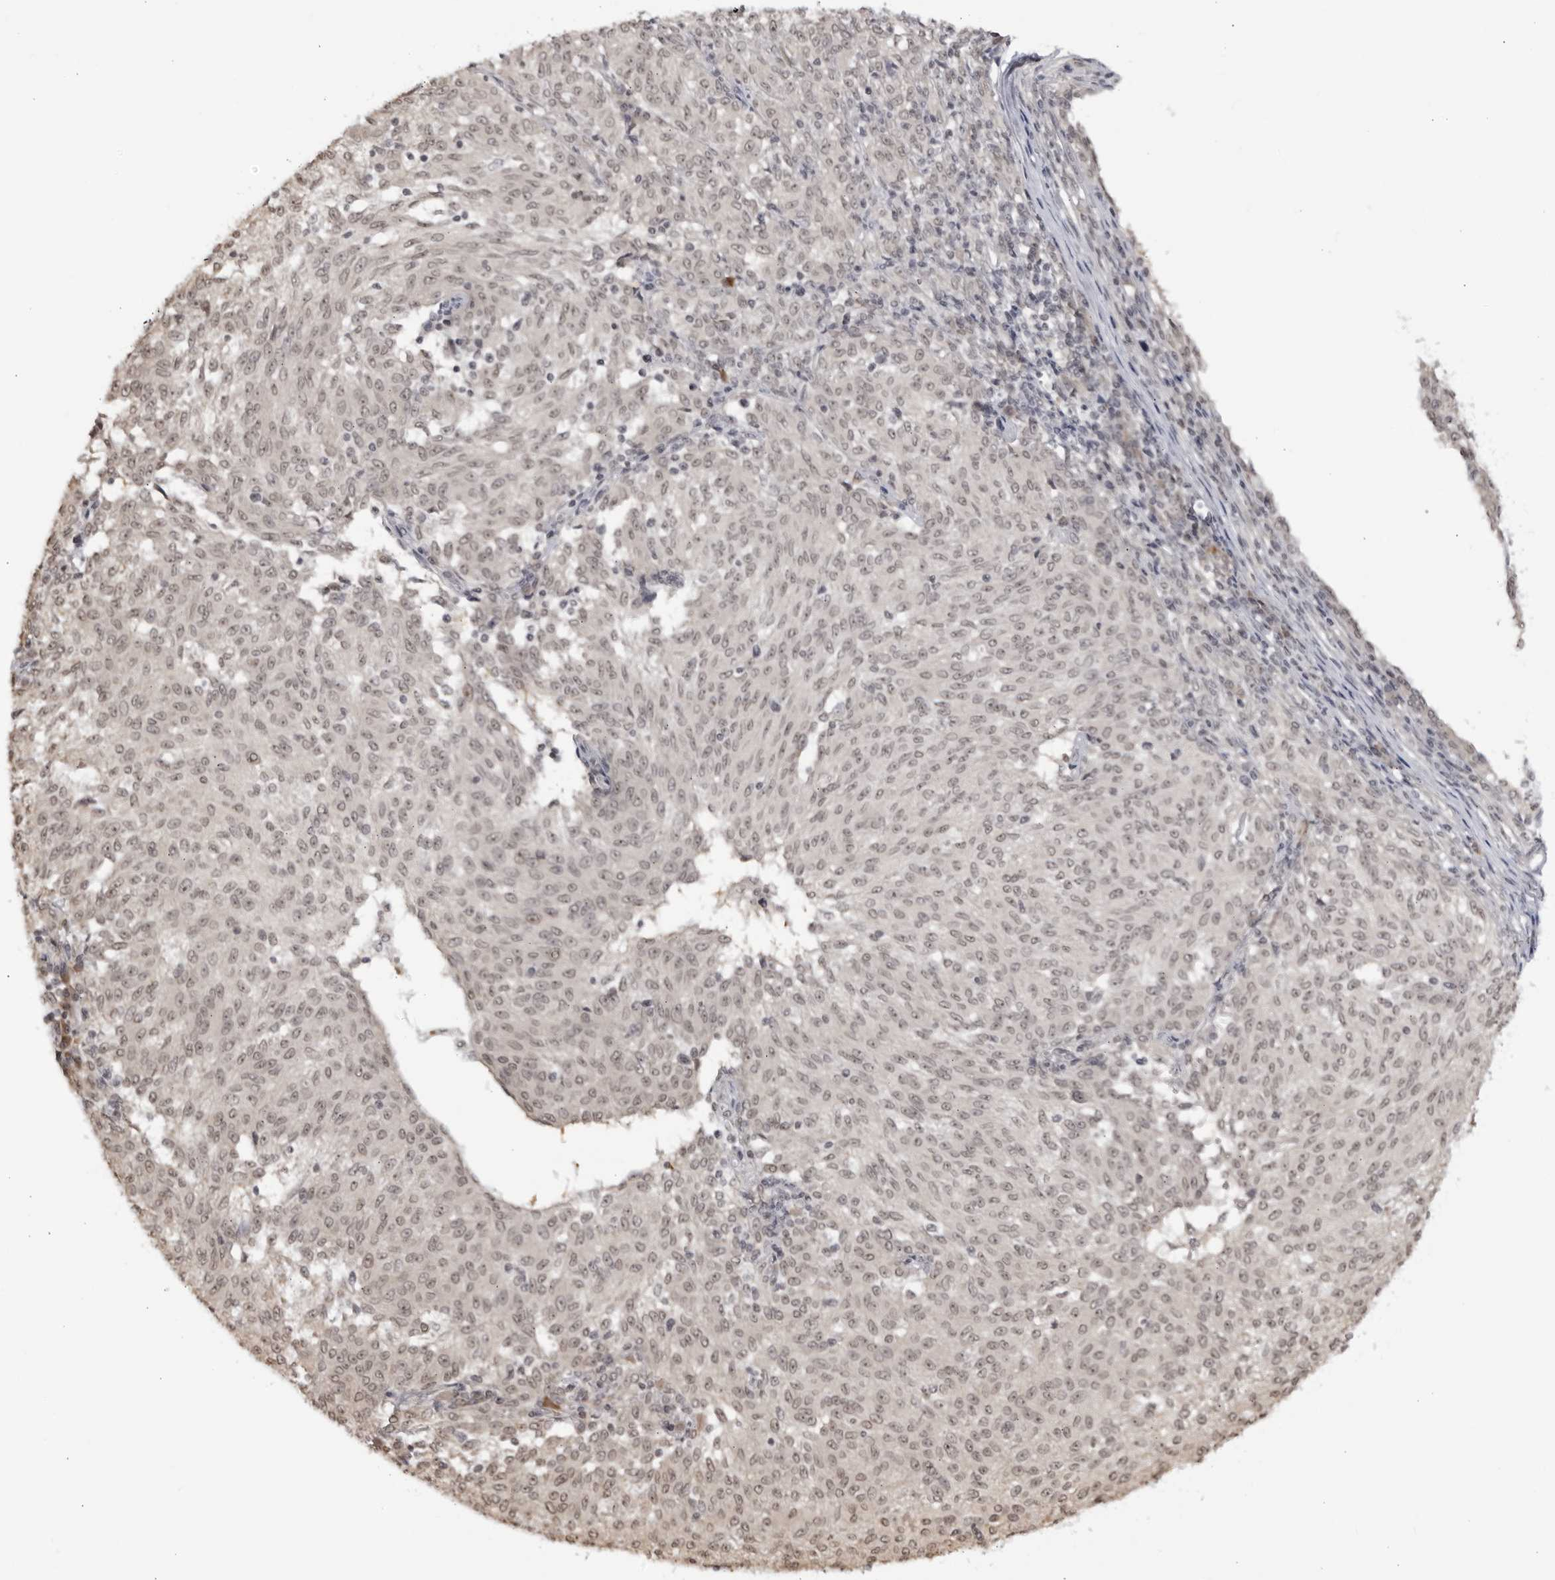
{"staining": {"intensity": "weak", "quantity": ">75%", "location": "nuclear"}, "tissue": "melanoma", "cell_type": "Tumor cells", "image_type": "cancer", "snomed": [{"axis": "morphology", "description": "Malignant melanoma, NOS"}, {"axis": "topography", "description": "Skin"}], "caption": "Brown immunohistochemical staining in human malignant melanoma displays weak nuclear staining in about >75% of tumor cells.", "gene": "RASGEF1C", "patient": {"sex": "female", "age": 72}}